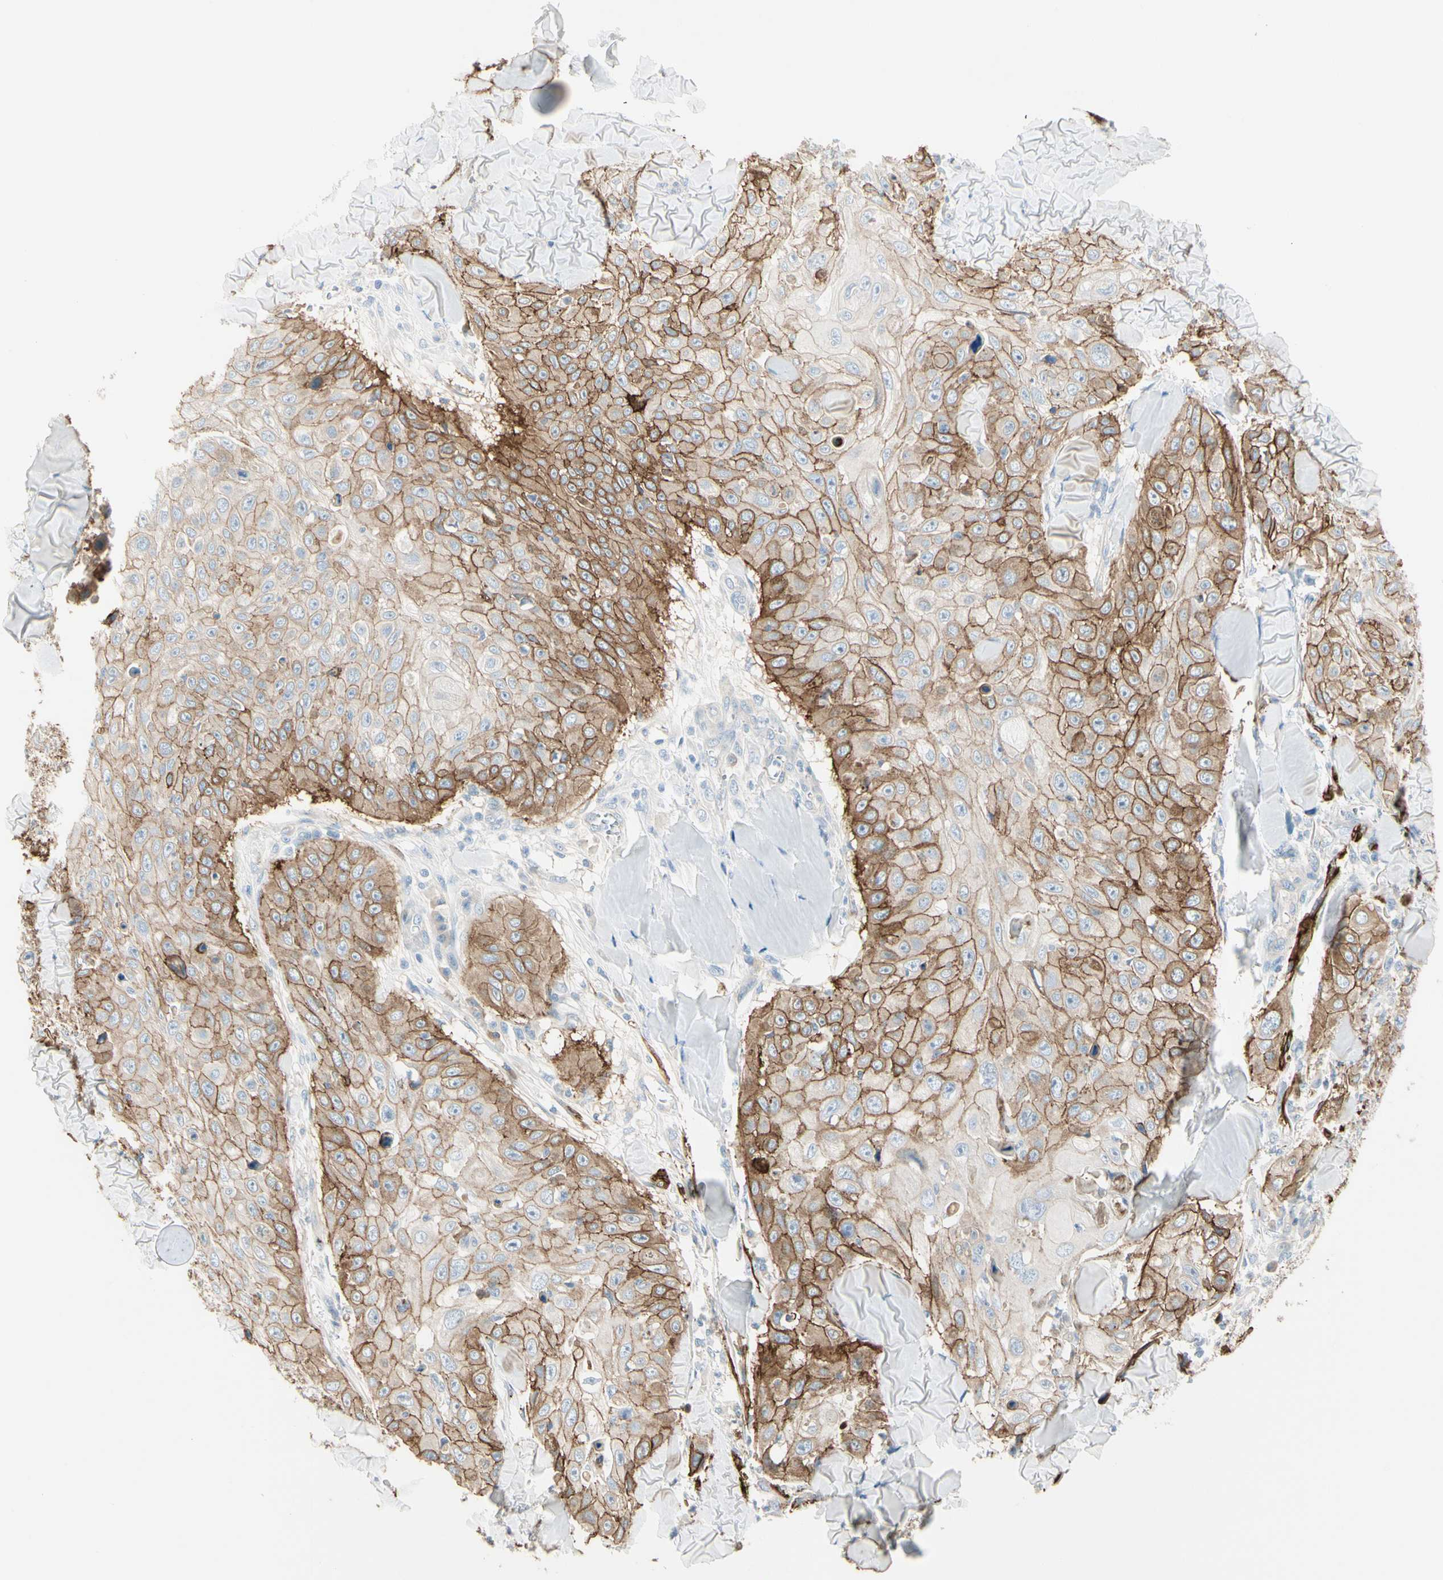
{"staining": {"intensity": "moderate", "quantity": ">75%", "location": "cytoplasmic/membranous"}, "tissue": "skin cancer", "cell_type": "Tumor cells", "image_type": "cancer", "snomed": [{"axis": "morphology", "description": "Squamous cell carcinoma, NOS"}, {"axis": "topography", "description": "Skin"}], "caption": "Skin cancer (squamous cell carcinoma) stained for a protein demonstrates moderate cytoplasmic/membranous positivity in tumor cells.", "gene": "ITGA3", "patient": {"sex": "male", "age": 86}}